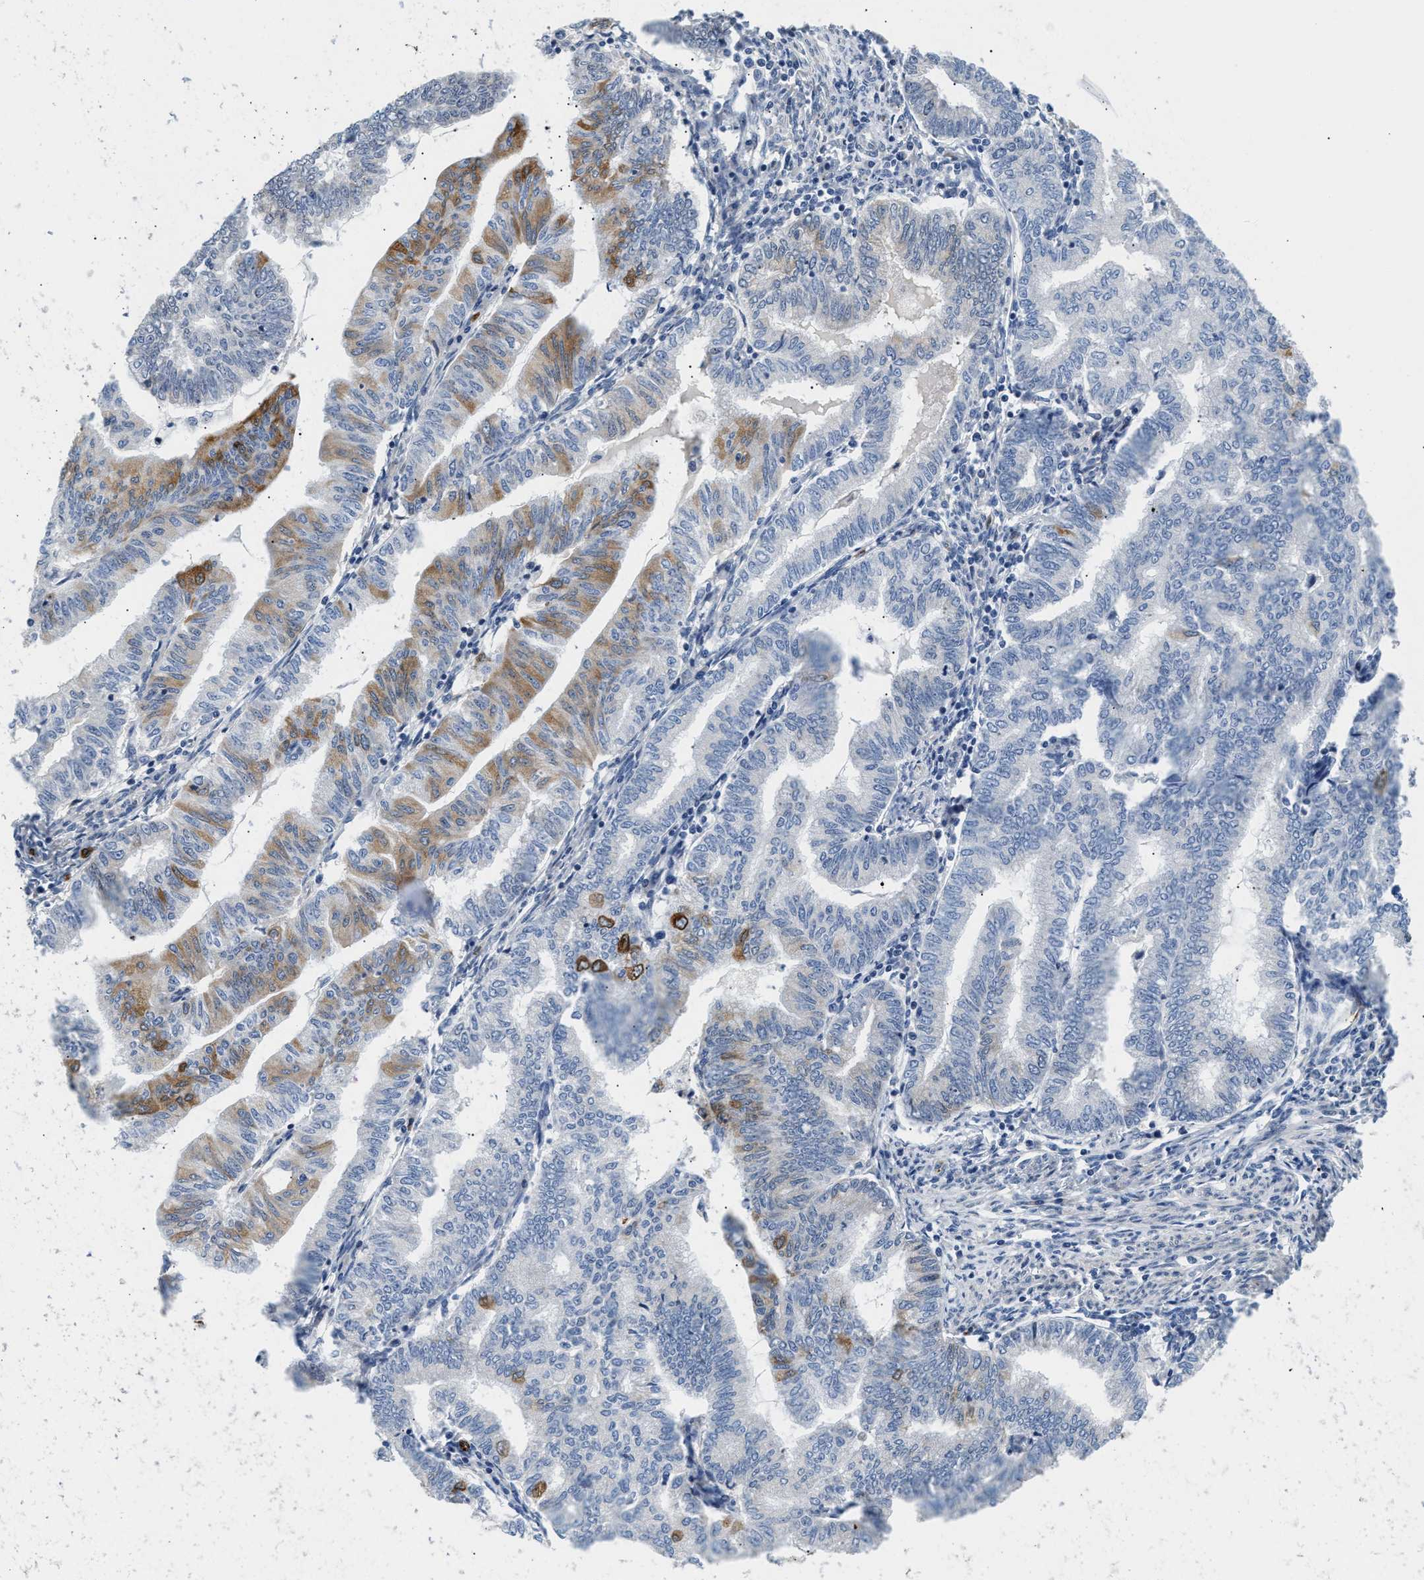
{"staining": {"intensity": "moderate", "quantity": "25%-75%", "location": "cytoplasmic/membranous"}, "tissue": "endometrial cancer", "cell_type": "Tumor cells", "image_type": "cancer", "snomed": [{"axis": "morphology", "description": "Polyp, NOS"}, {"axis": "morphology", "description": "Adenocarcinoma, NOS"}, {"axis": "morphology", "description": "Adenoma, NOS"}, {"axis": "topography", "description": "Endometrium"}], "caption": "An immunohistochemistry photomicrograph of tumor tissue is shown. Protein staining in brown labels moderate cytoplasmic/membranous positivity in endometrial cancer within tumor cells.", "gene": "CLGN", "patient": {"sex": "female", "age": 79}}